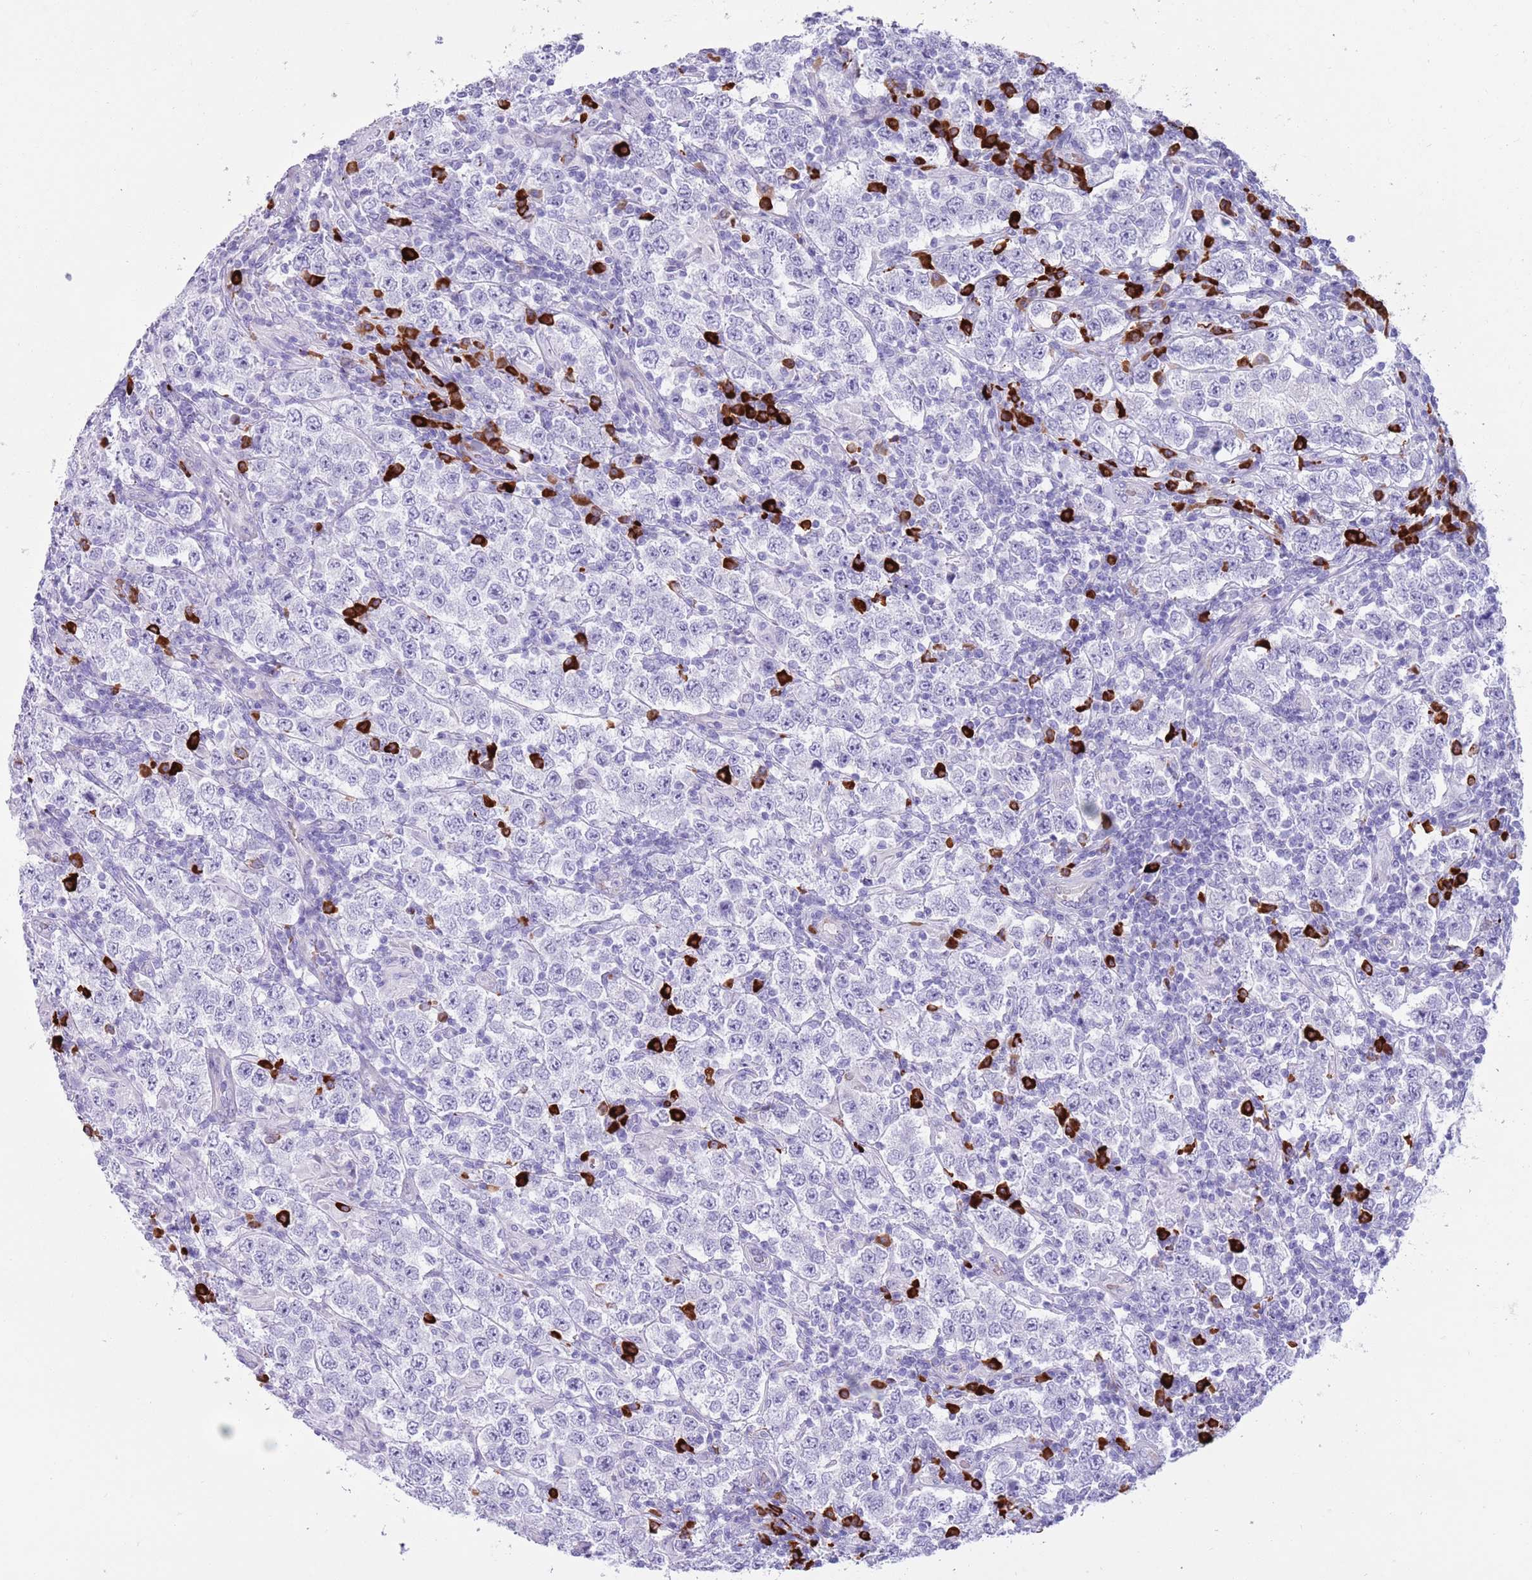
{"staining": {"intensity": "negative", "quantity": "none", "location": "none"}, "tissue": "testis cancer", "cell_type": "Tumor cells", "image_type": "cancer", "snomed": [{"axis": "morphology", "description": "Normal tissue, NOS"}, {"axis": "morphology", "description": "Urothelial carcinoma, High grade"}, {"axis": "morphology", "description": "Seminoma, NOS"}, {"axis": "morphology", "description": "Carcinoma, Embryonal, NOS"}, {"axis": "topography", "description": "Urinary bladder"}, {"axis": "topography", "description": "Testis"}], "caption": "DAB (3,3'-diaminobenzidine) immunohistochemical staining of testis cancer demonstrates no significant staining in tumor cells.", "gene": "LY6G5B", "patient": {"sex": "male", "age": 41}}